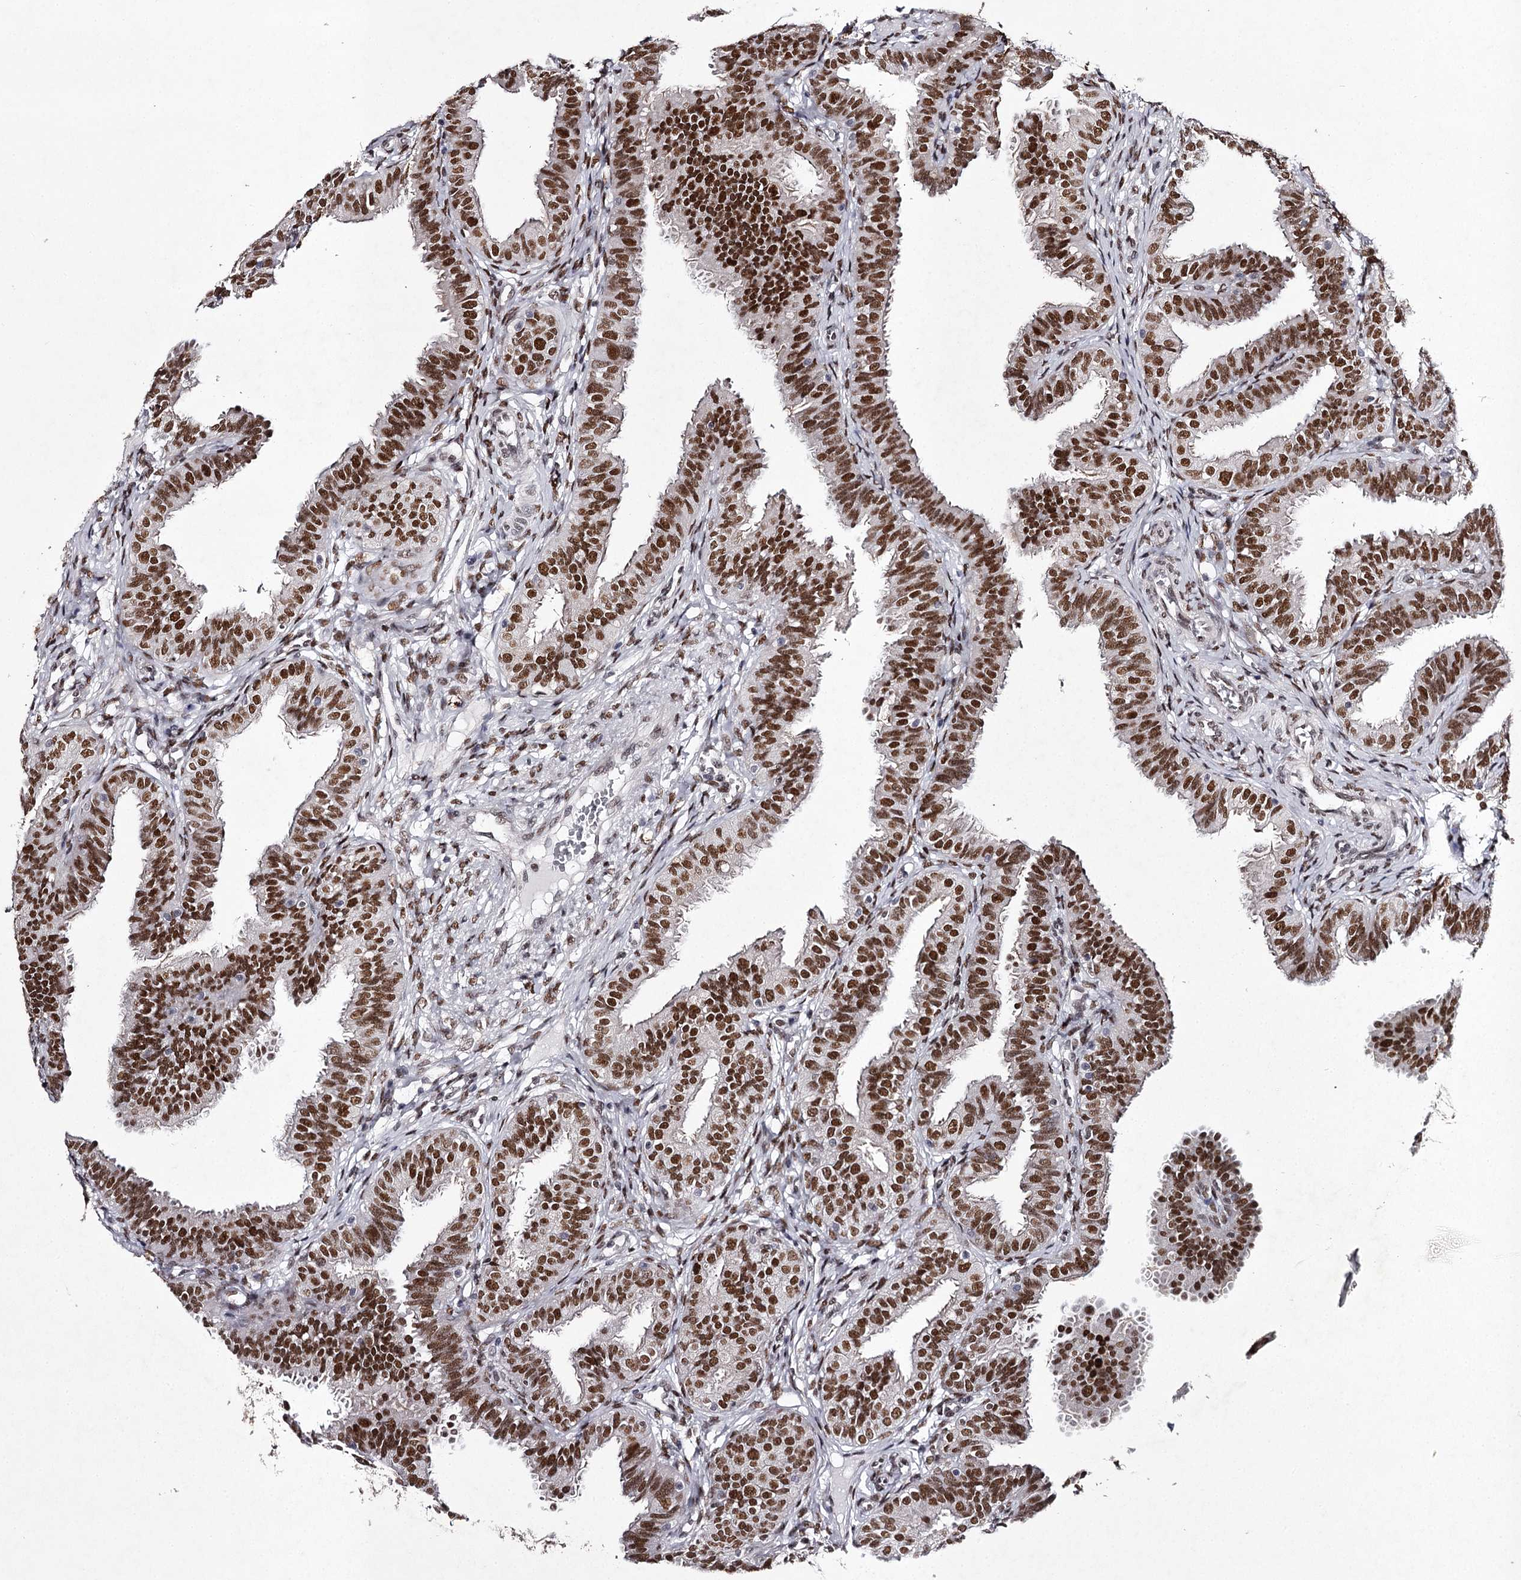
{"staining": {"intensity": "strong", "quantity": ">75%", "location": "nuclear"}, "tissue": "fallopian tube", "cell_type": "Glandular cells", "image_type": "normal", "snomed": [{"axis": "morphology", "description": "Normal tissue, NOS"}, {"axis": "topography", "description": "Fallopian tube"}], "caption": "Immunohistochemical staining of benign human fallopian tube shows high levels of strong nuclear staining in approximately >75% of glandular cells. (DAB (3,3'-diaminobenzidine) = brown stain, brightfield microscopy at high magnification).", "gene": "PSPC1", "patient": {"sex": "female", "age": 35}}